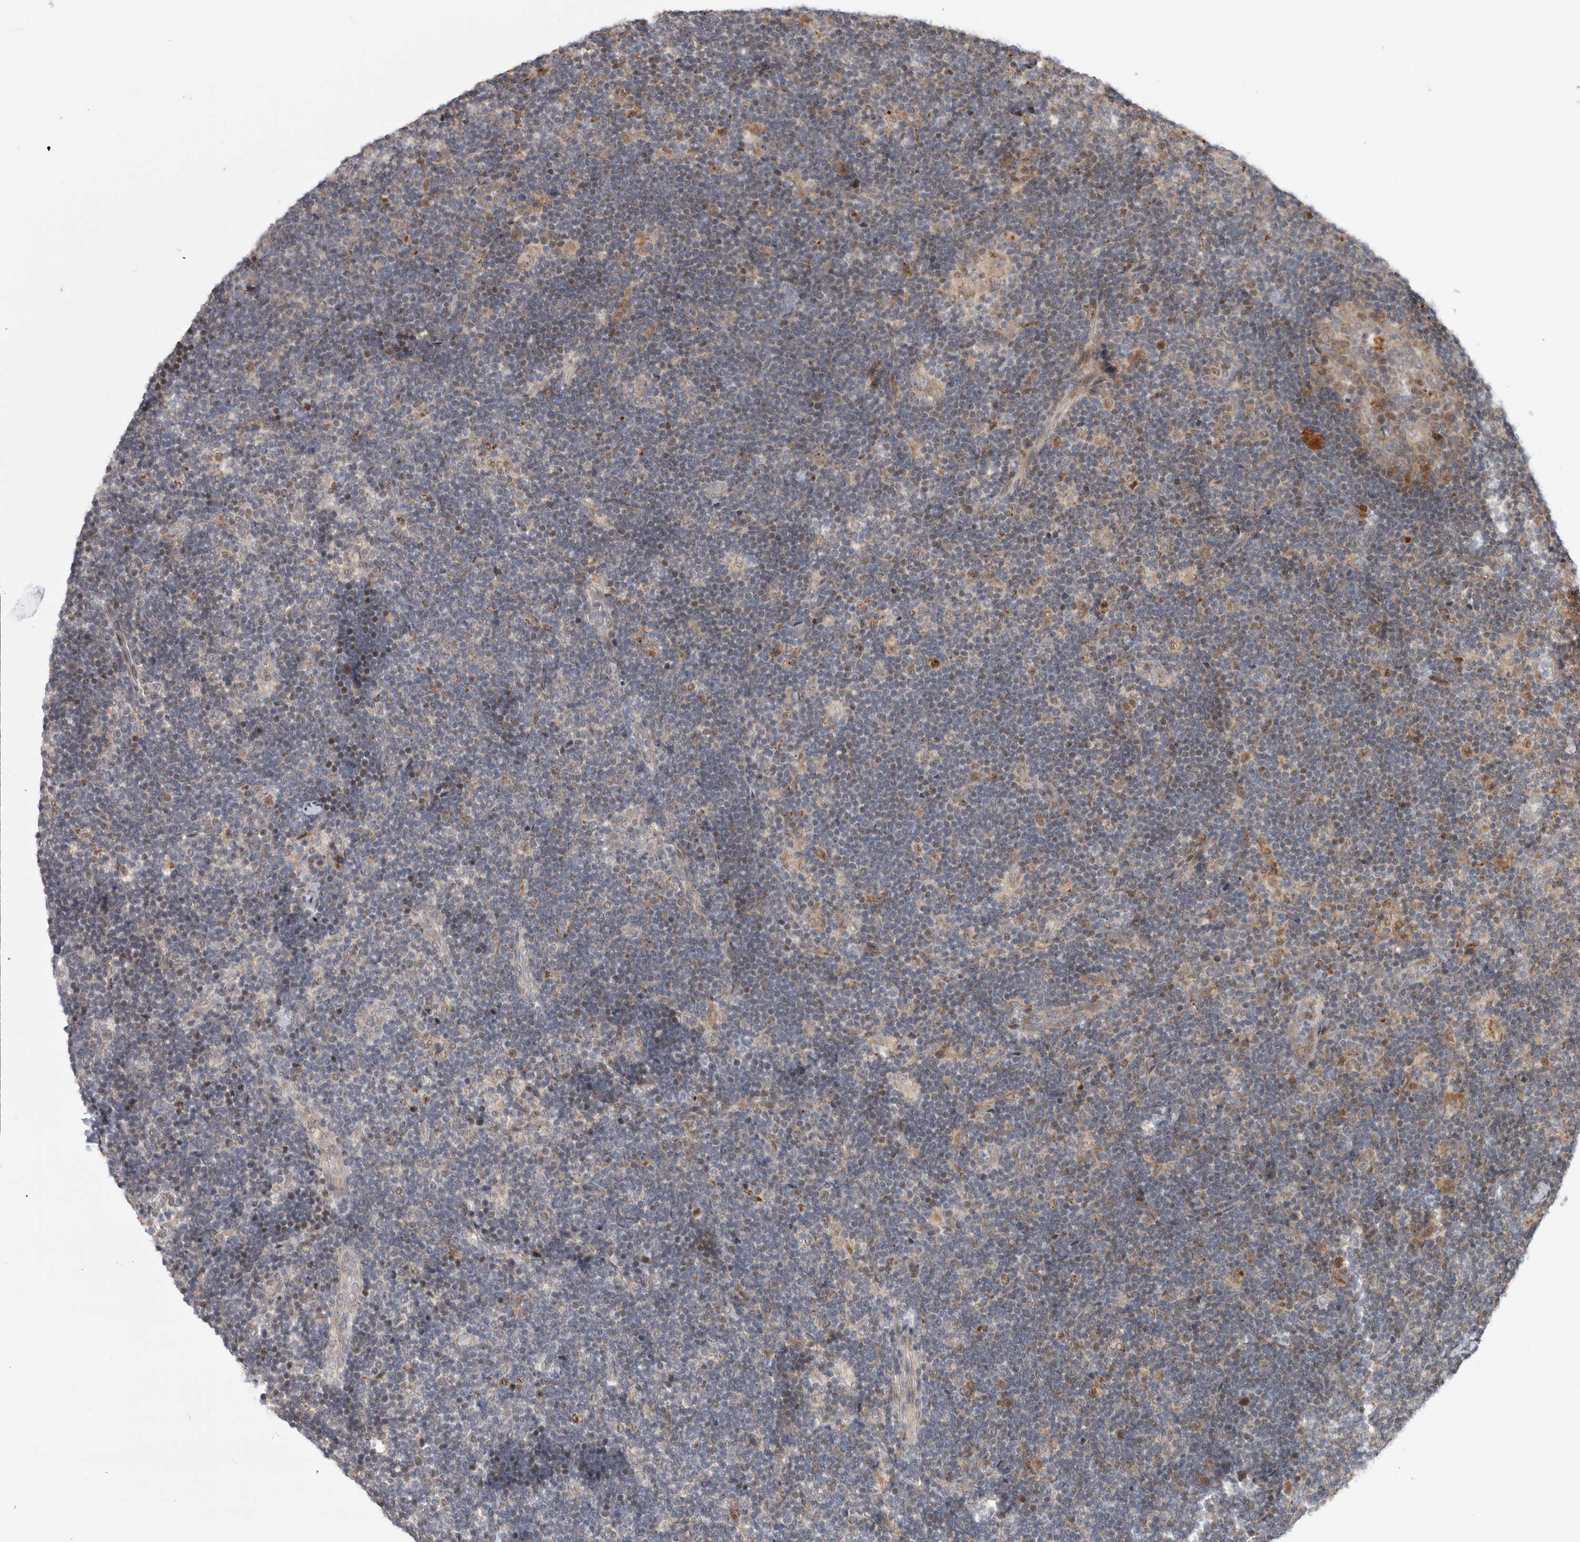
{"staining": {"intensity": "moderate", "quantity": "<25%", "location": "nuclear"}, "tissue": "lymph node", "cell_type": "Germinal center cells", "image_type": "normal", "snomed": [{"axis": "morphology", "description": "Normal tissue, NOS"}, {"axis": "topography", "description": "Lymph node"}], "caption": "Immunohistochemistry (IHC) of benign lymph node displays low levels of moderate nuclear staining in approximately <25% of germinal center cells. Using DAB (brown) and hematoxylin (blue) stains, captured at high magnification using brightfield microscopy.", "gene": "NAB2", "patient": {"sex": "female", "age": 22}}